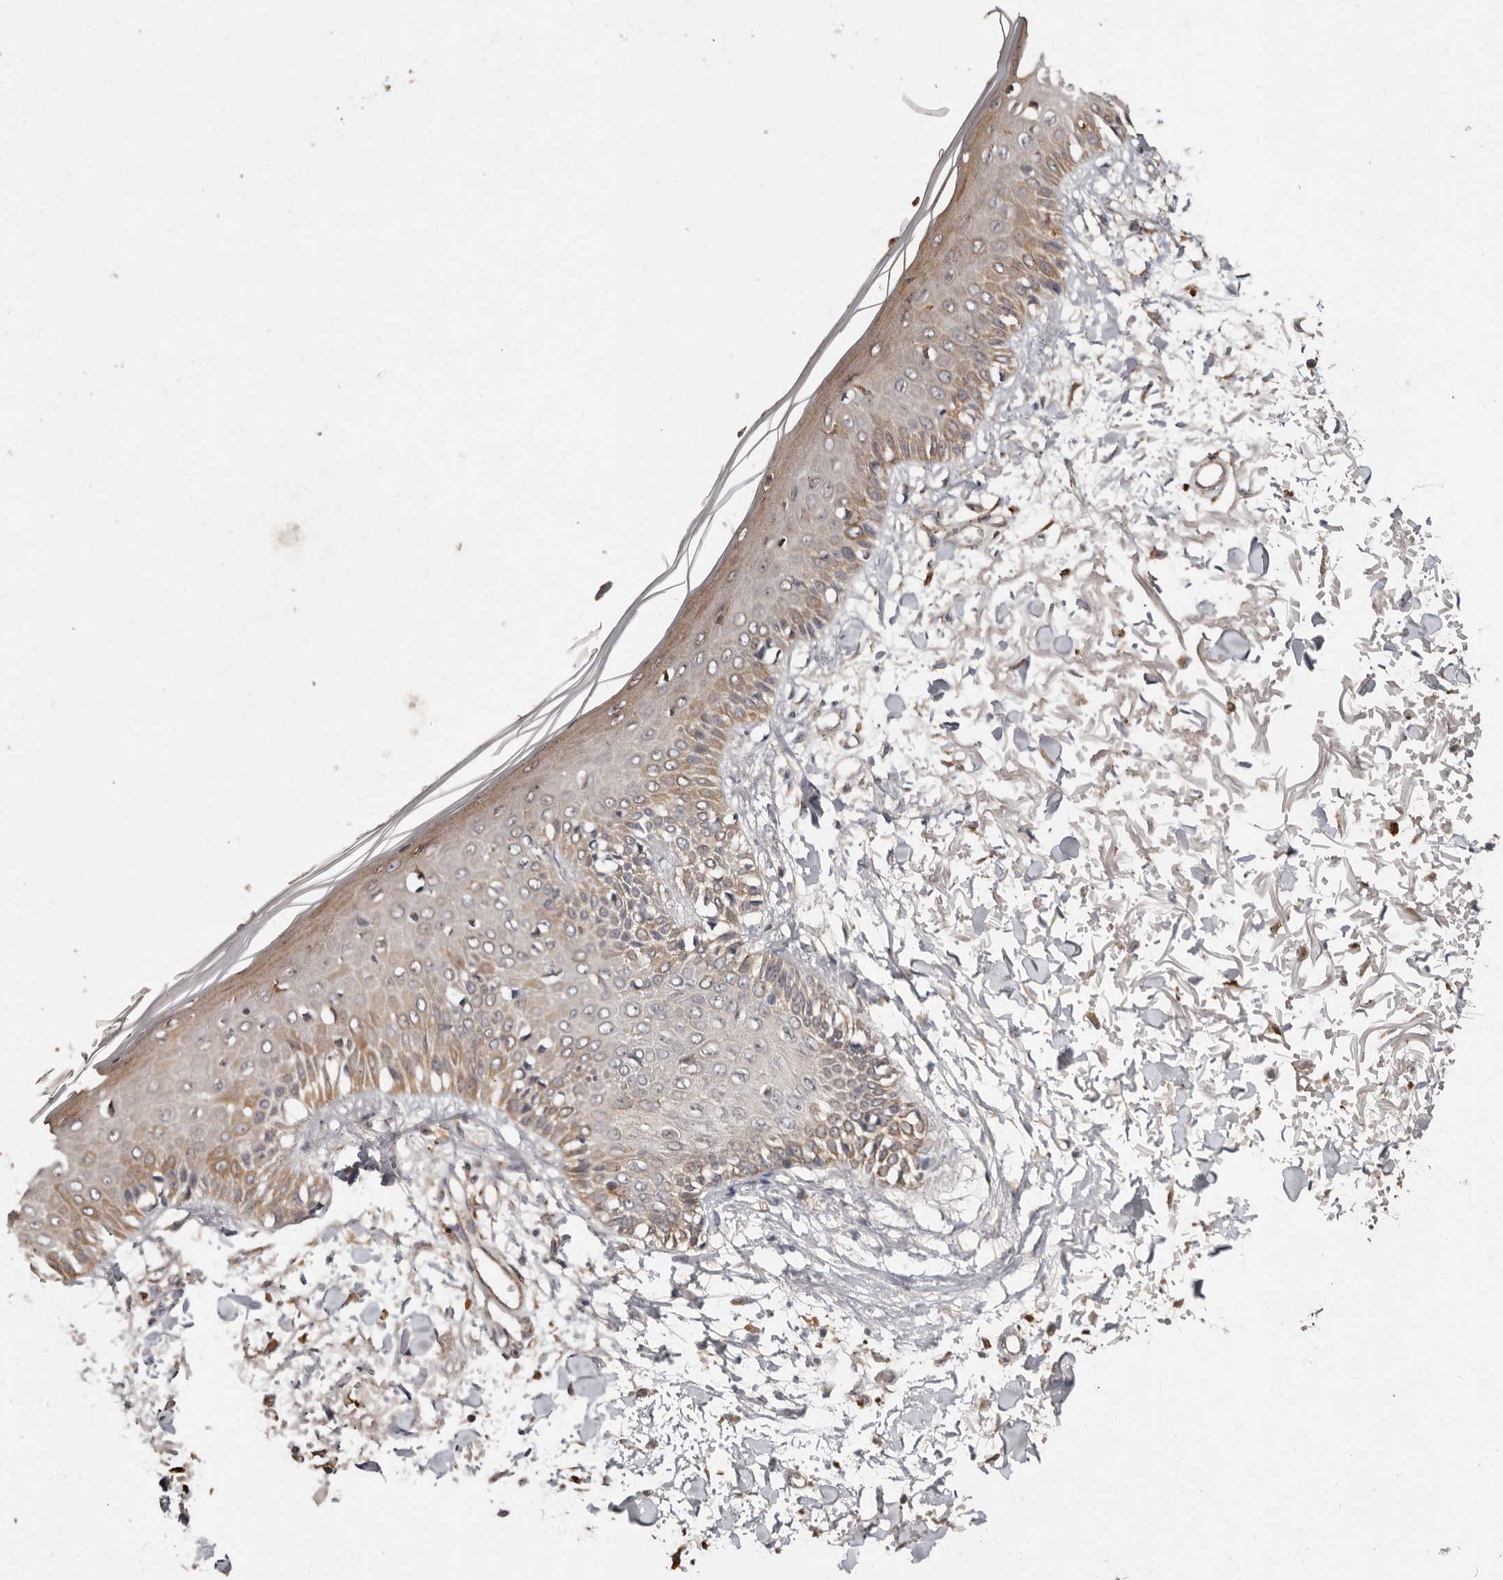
{"staining": {"intensity": "moderate", "quantity": ">75%", "location": "cytoplasmic/membranous,nuclear"}, "tissue": "skin", "cell_type": "Fibroblasts", "image_type": "normal", "snomed": [{"axis": "morphology", "description": "Normal tissue, NOS"}, {"axis": "morphology", "description": "Squamous cell carcinoma, NOS"}, {"axis": "topography", "description": "Skin"}, {"axis": "topography", "description": "Peripheral nerve tissue"}], "caption": "Fibroblasts demonstrate medium levels of moderate cytoplasmic/membranous,nuclear positivity in about >75% of cells in benign skin. (DAB (3,3'-diaminobenzidine) IHC with brightfield microscopy, high magnification).", "gene": "RSPO2", "patient": {"sex": "male", "age": 83}}